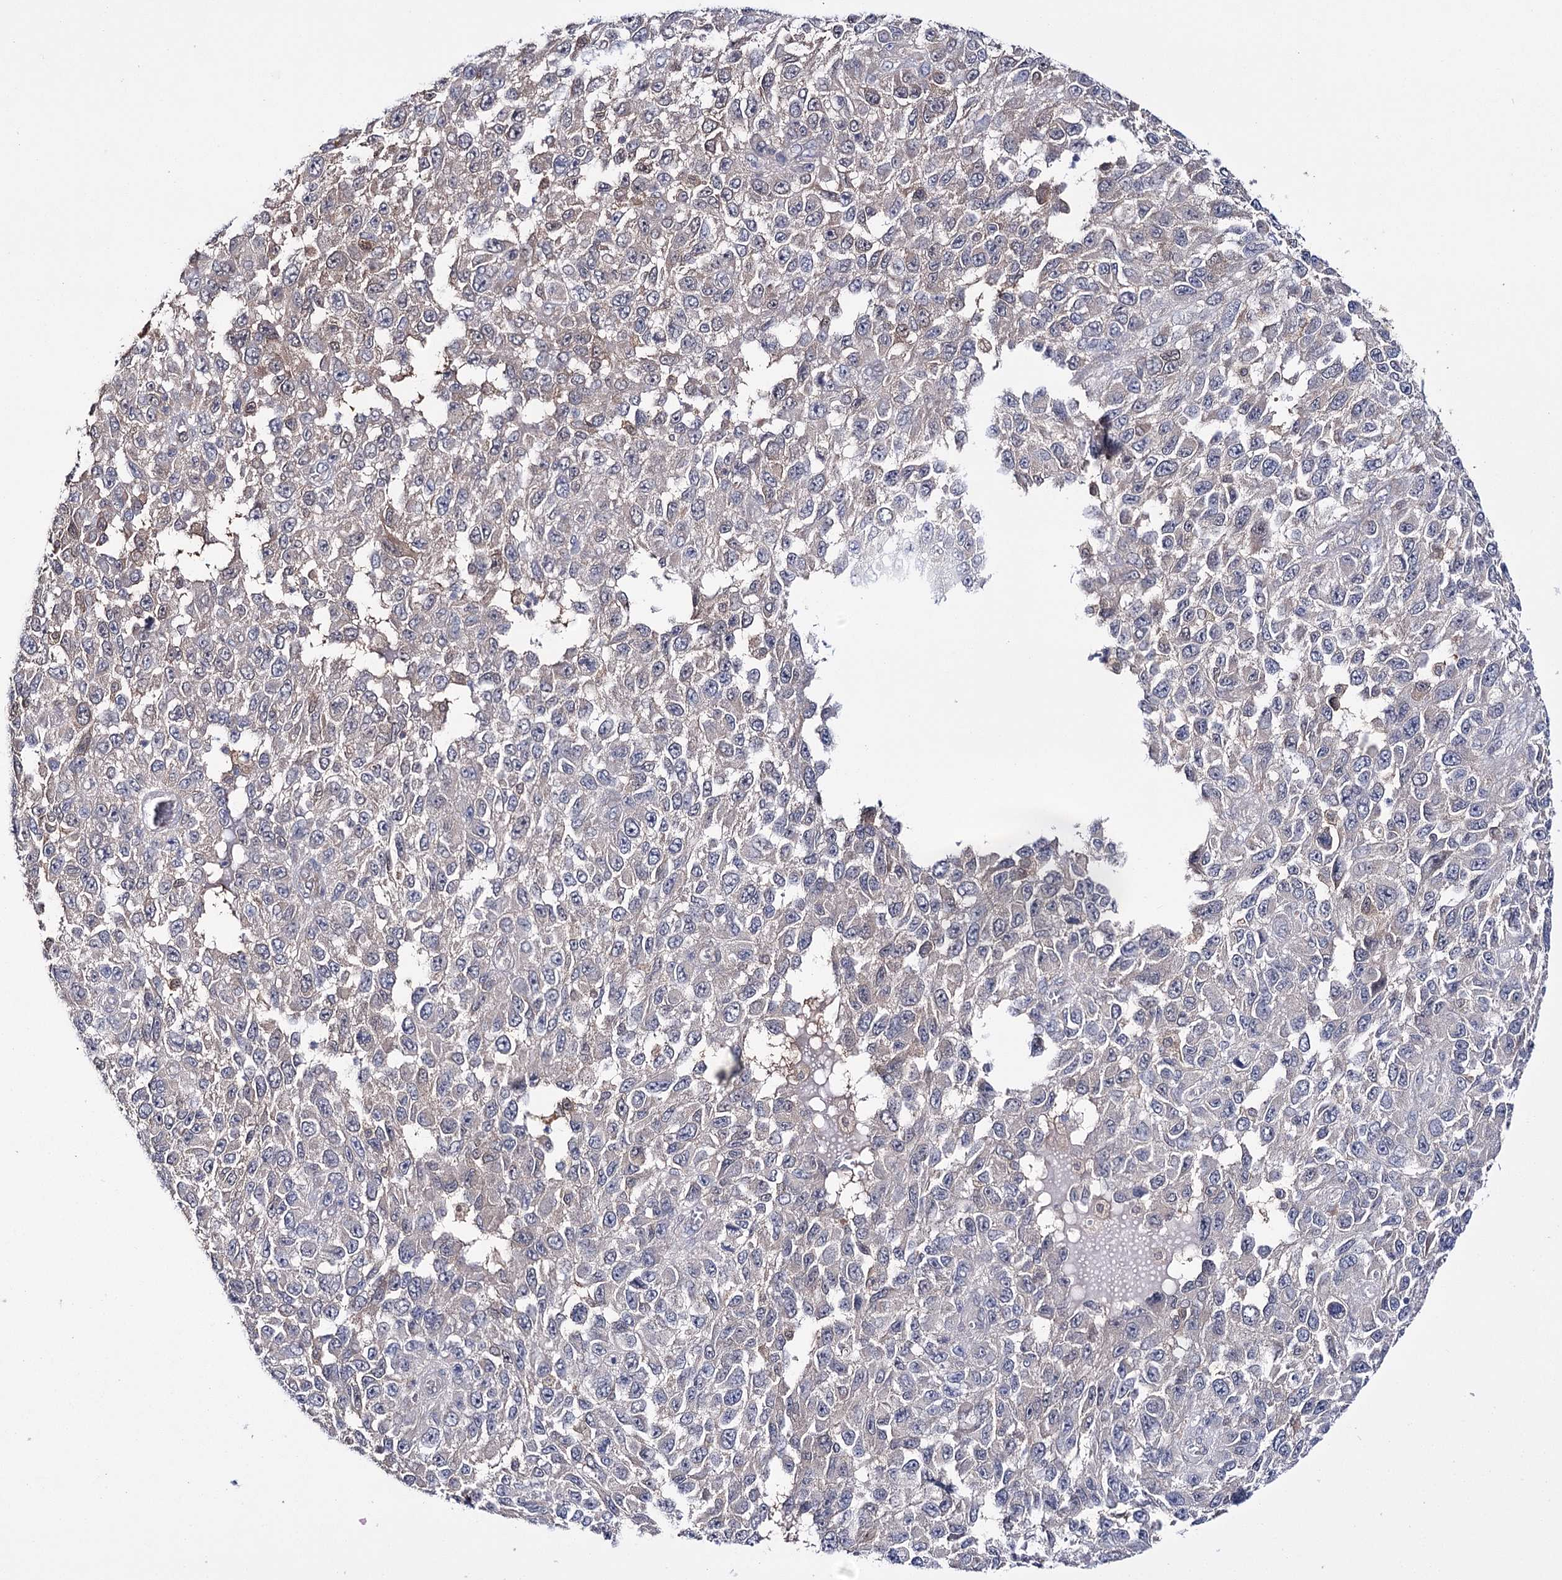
{"staining": {"intensity": "weak", "quantity": "<25%", "location": "cytoplasmic/membranous"}, "tissue": "melanoma", "cell_type": "Tumor cells", "image_type": "cancer", "snomed": [{"axis": "morphology", "description": "Normal tissue, NOS"}, {"axis": "morphology", "description": "Malignant melanoma, NOS"}, {"axis": "topography", "description": "Skin"}], "caption": "The immunohistochemistry (IHC) photomicrograph has no significant expression in tumor cells of malignant melanoma tissue. (DAB immunohistochemistry (IHC), high magnification).", "gene": "PTER", "patient": {"sex": "female", "age": 96}}